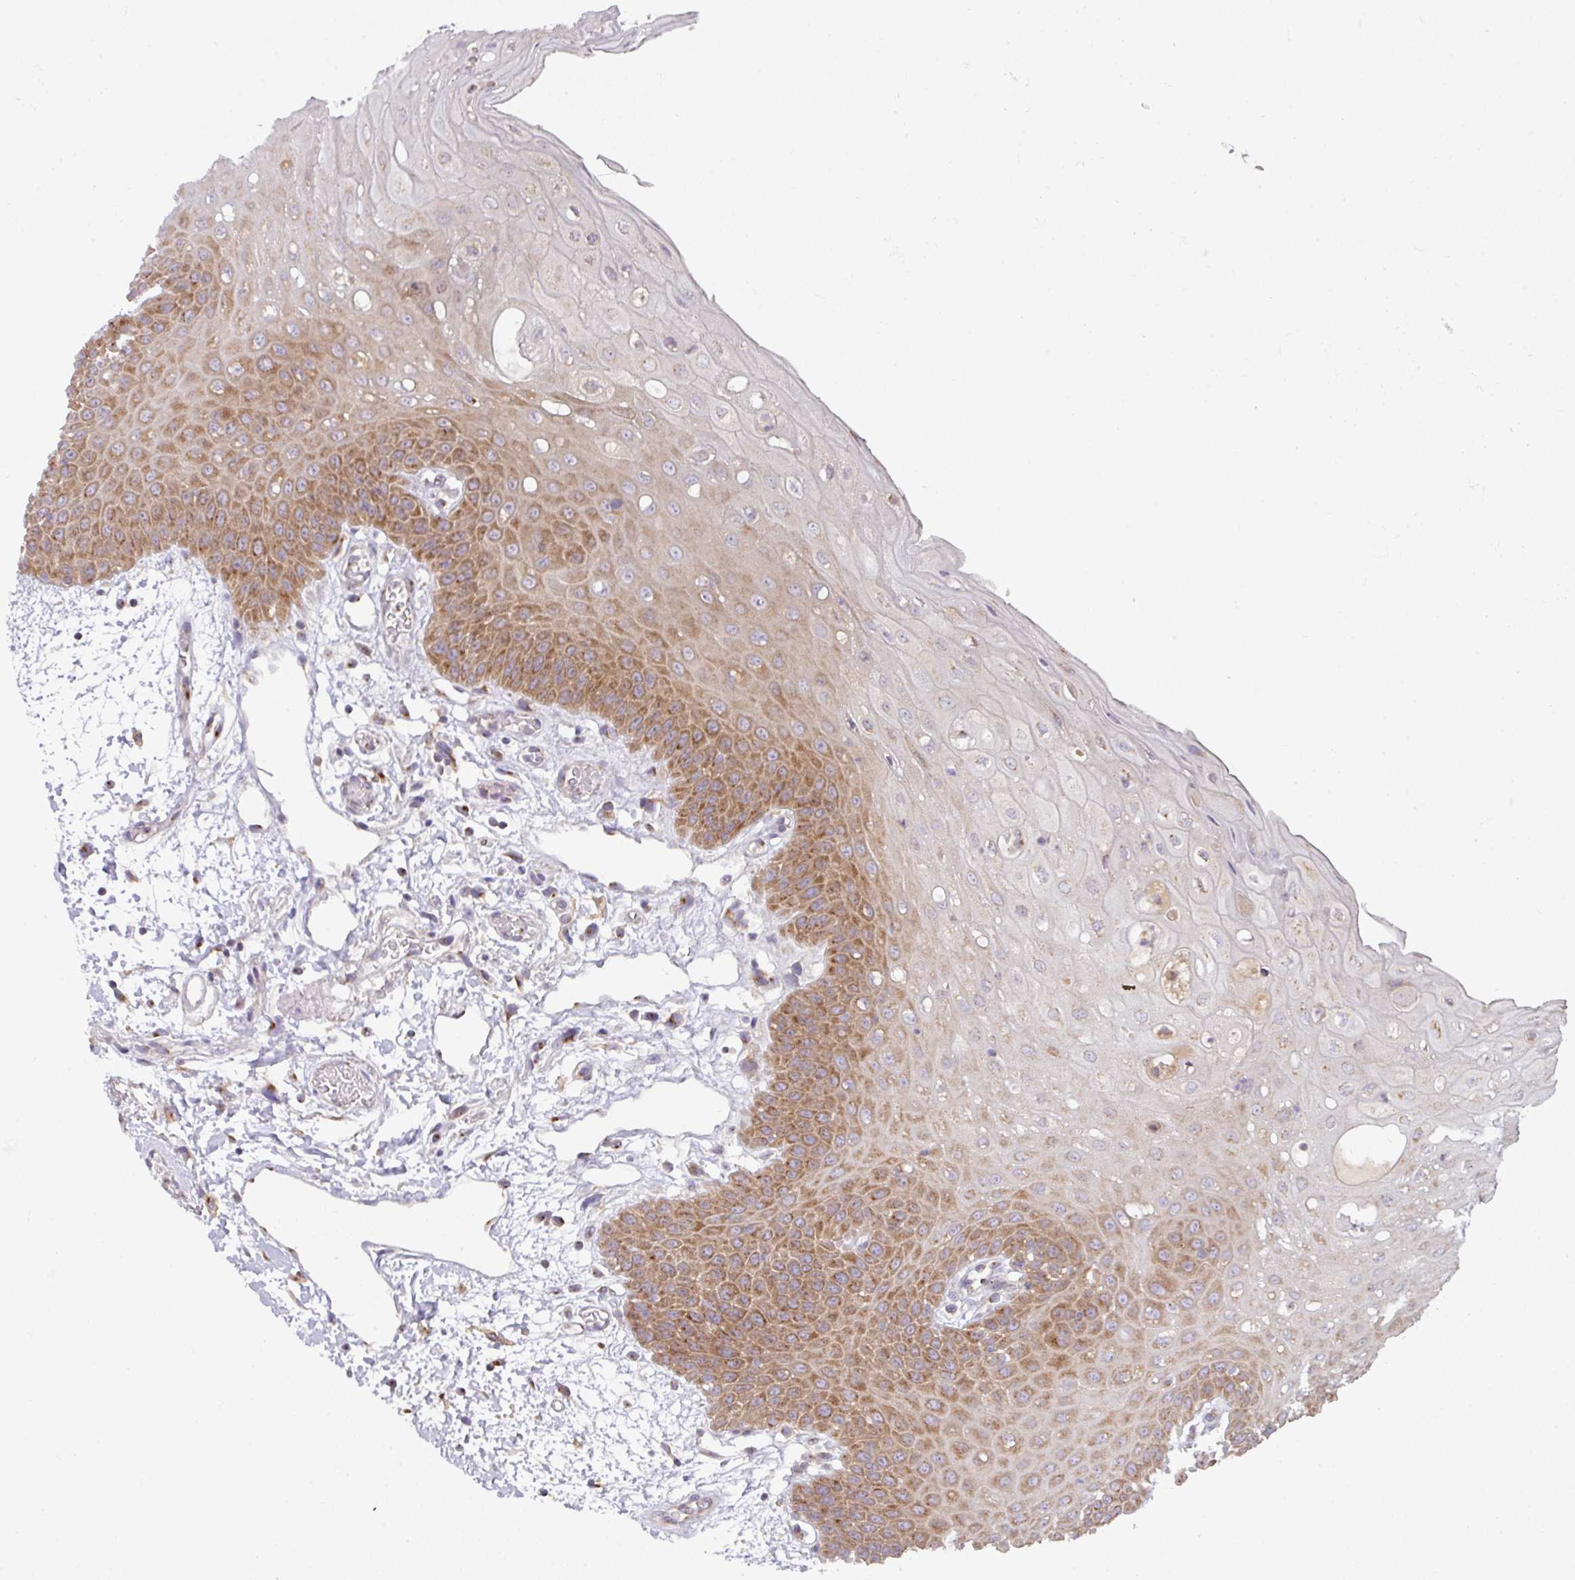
{"staining": {"intensity": "moderate", "quantity": "25%-75%", "location": "cytoplasmic/membranous"}, "tissue": "oral mucosa", "cell_type": "Squamous epithelial cells", "image_type": "normal", "snomed": [{"axis": "morphology", "description": "Normal tissue, NOS"}, {"axis": "topography", "description": "Oral tissue"}, {"axis": "topography", "description": "Tounge, NOS"}], "caption": "This micrograph demonstrates immunohistochemistry staining of normal human oral mucosa, with medium moderate cytoplasmic/membranous staining in approximately 25%-75% of squamous epithelial cells.", "gene": "VTI1A", "patient": {"sex": "female", "age": 59}}